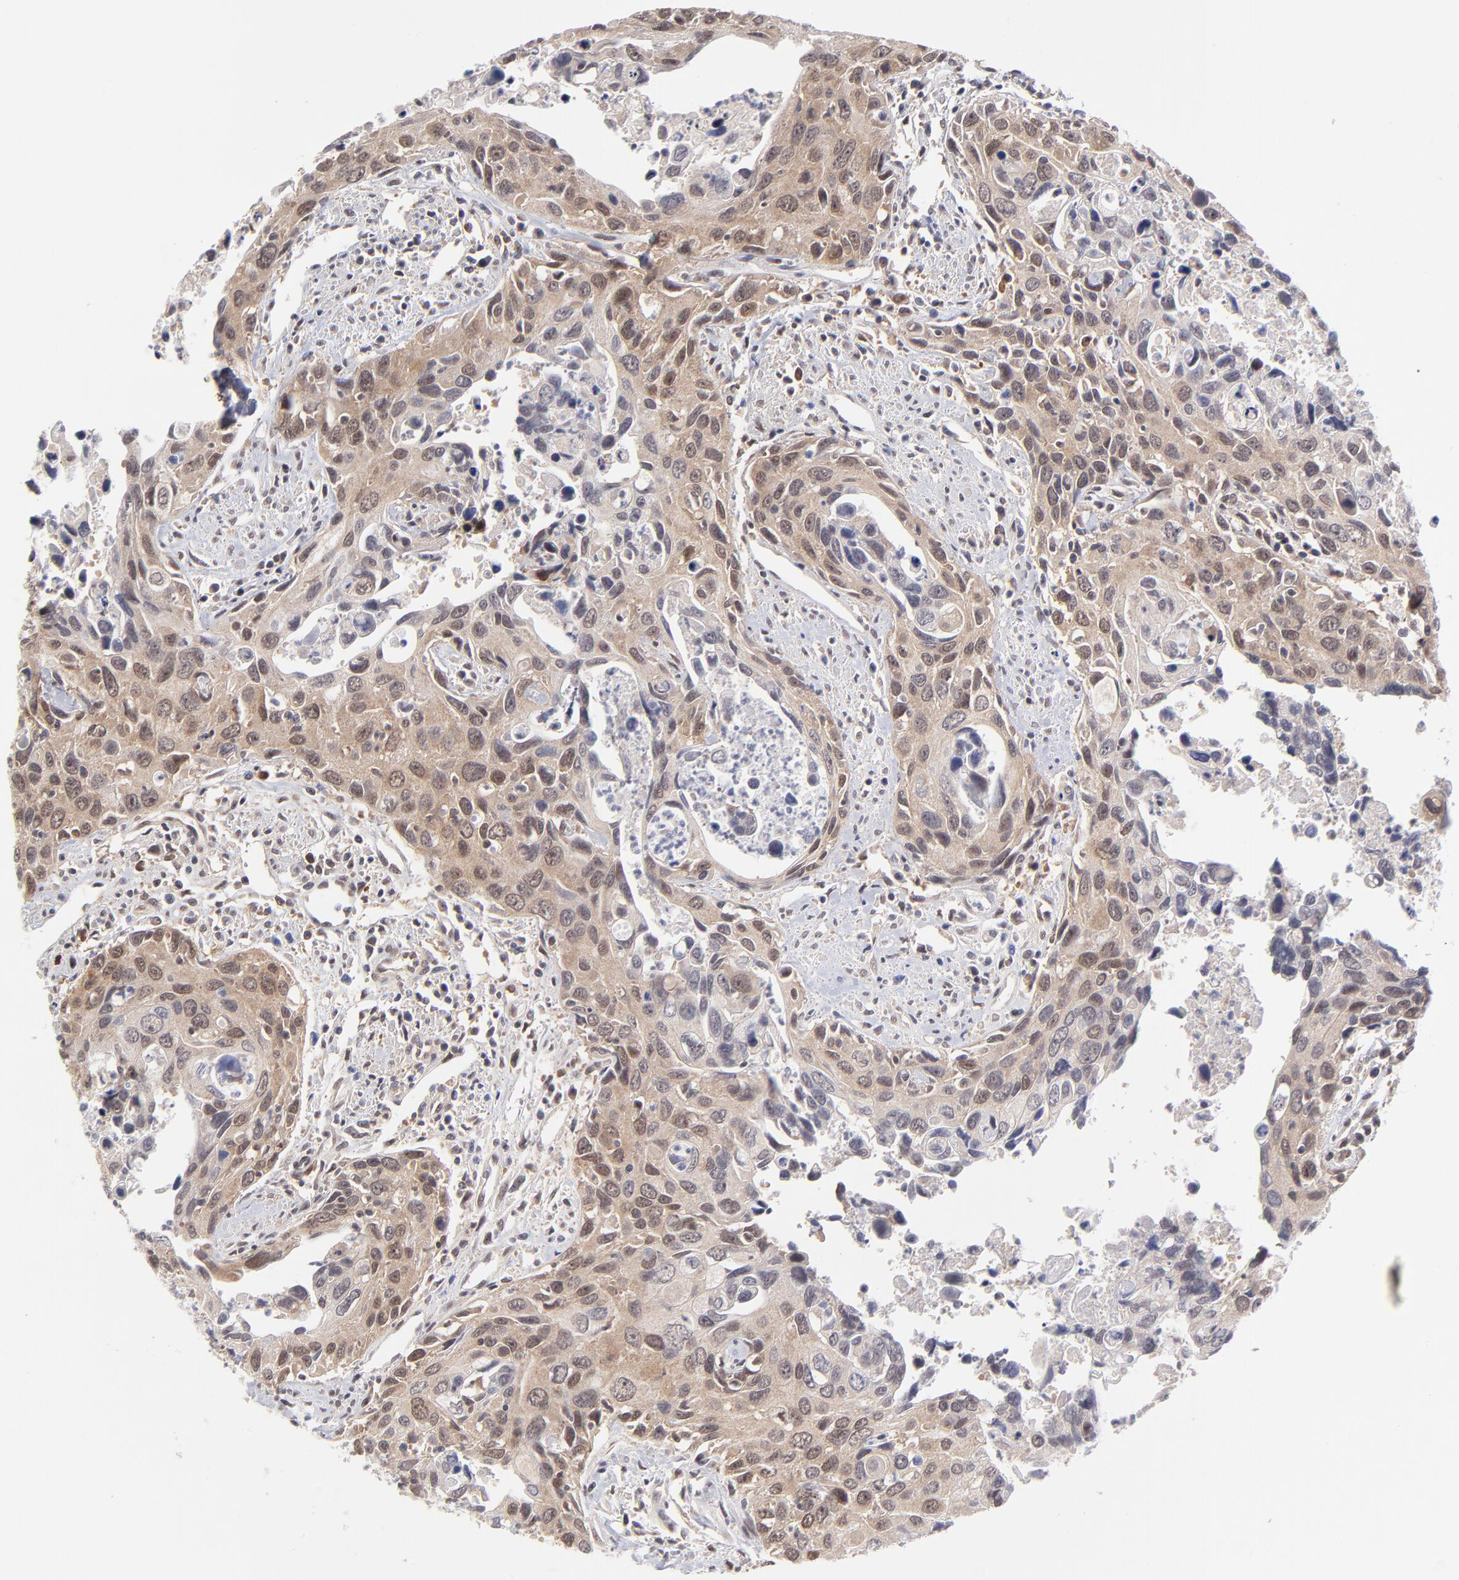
{"staining": {"intensity": "moderate", "quantity": ">75%", "location": "cytoplasmic/membranous,nuclear"}, "tissue": "urothelial cancer", "cell_type": "Tumor cells", "image_type": "cancer", "snomed": [{"axis": "morphology", "description": "Urothelial carcinoma, High grade"}, {"axis": "topography", "description": "Urinary bladder"}], "caption": "High-power microscopy captured an IHC photomicrograph of urothelial cancer, revealing moderate cytoplasmic/membranous and nuclear expression in about >75% of tumor cells.", "gene": "UBE2E3", "patient": {"sex": "male", "age": 71}}